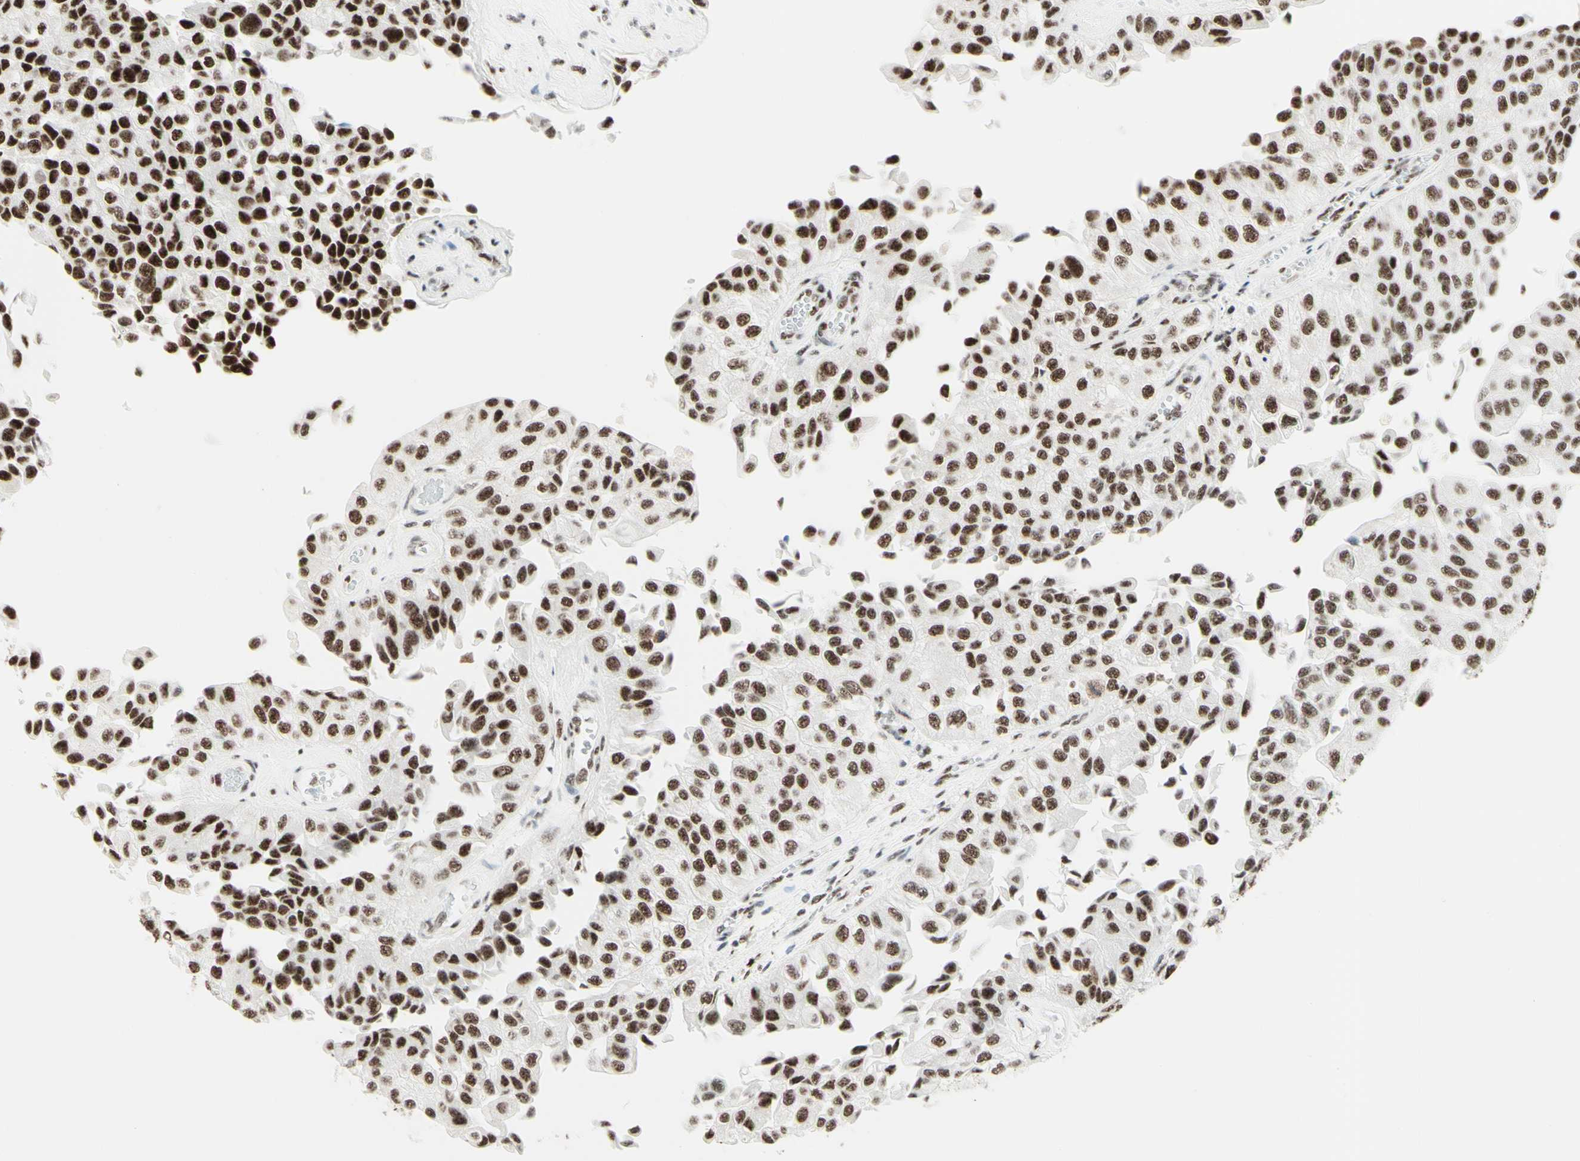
{"staining": {"intensity": "strong", "quantity": "25%-75%", "location": "nuclear"}, "tissue": "urothelial cancer", "cell_type": "Tumor cells", "image_type": "cancer", "snomed": [{"axis": "morphology", "description": "Urothelial carcinoma, High grade"}, {"axis": "topography", "description": "Kidney"}, {"axis": "topography", "description": "Urinary bladder"}], "caption": "High-magnification brightfield microscopy of high-grade urothelial carcinoma stained with DAB (3,3'-diaminobenzidine) (brown) and counterstained with hematoxylin (blue). tumor cells exhibit strong nuclear positivity is seen in approximately25%-75% of cells.", "gene": "WTAP", "patient": {"sex": "male", "age": 77}}